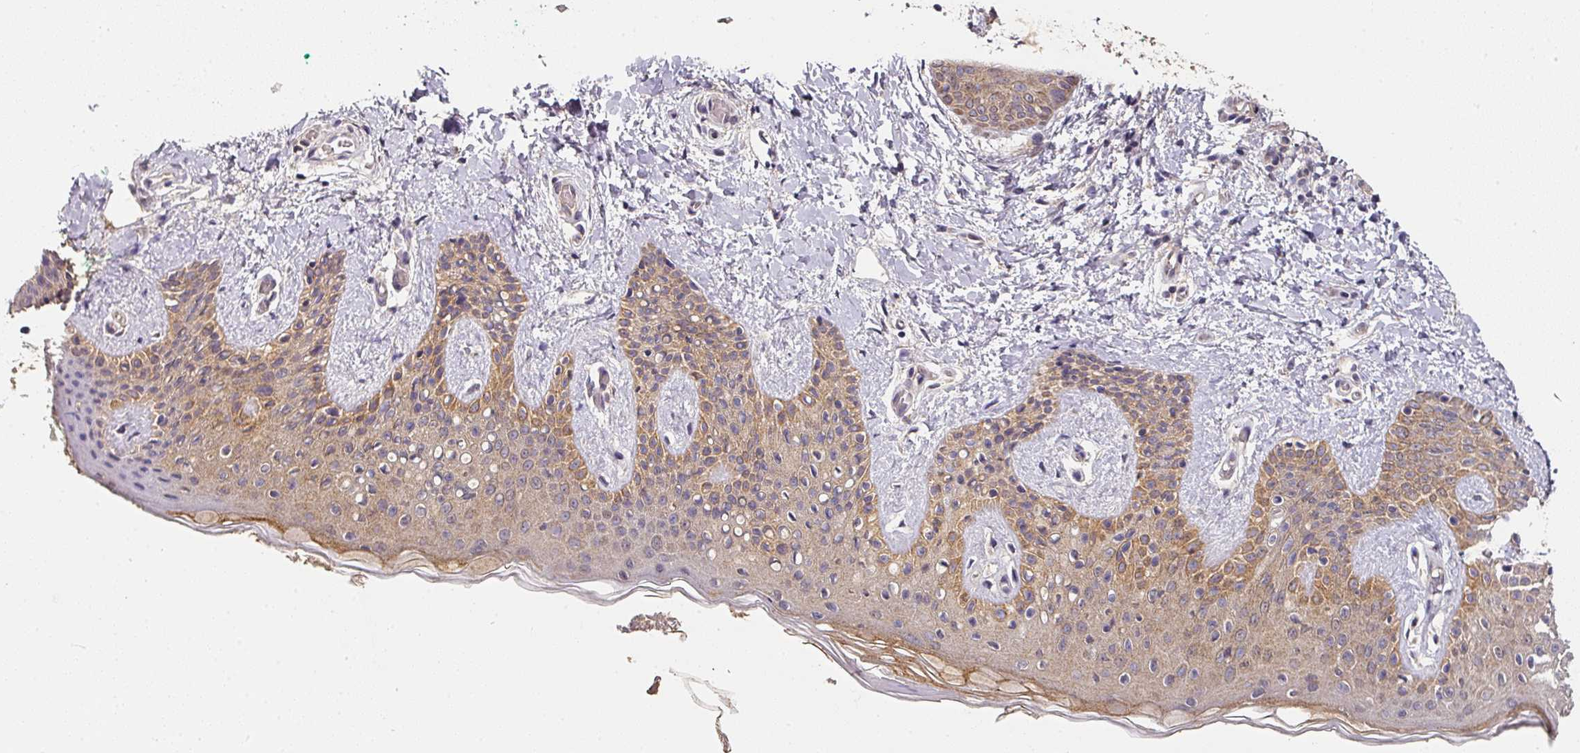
{"staining": {"intensity": "weak", "quantity": "25%-75%", "location": "cytoplasmic/membranous"}, "tissue": "skin", "cell_type": "Fibroblasts", "image_type": "normal", "snomed": [{"axis": "morphology", "description": "Normal tissue, NOS"}, {"axis": "topography", "description": "Skin"}], "caption": "Protein staining of unremarkable skin demonstrates weak cytoplasmic/membranous positivity in approximately 25%-75% of fibroblasts. The protein is stained brown, and the nuclei are stained in blue (DAB IHC with brightfield microscopy, high magnification).", "gene": "EXTL3", "patient": {"sex": "male", "age": 16}}